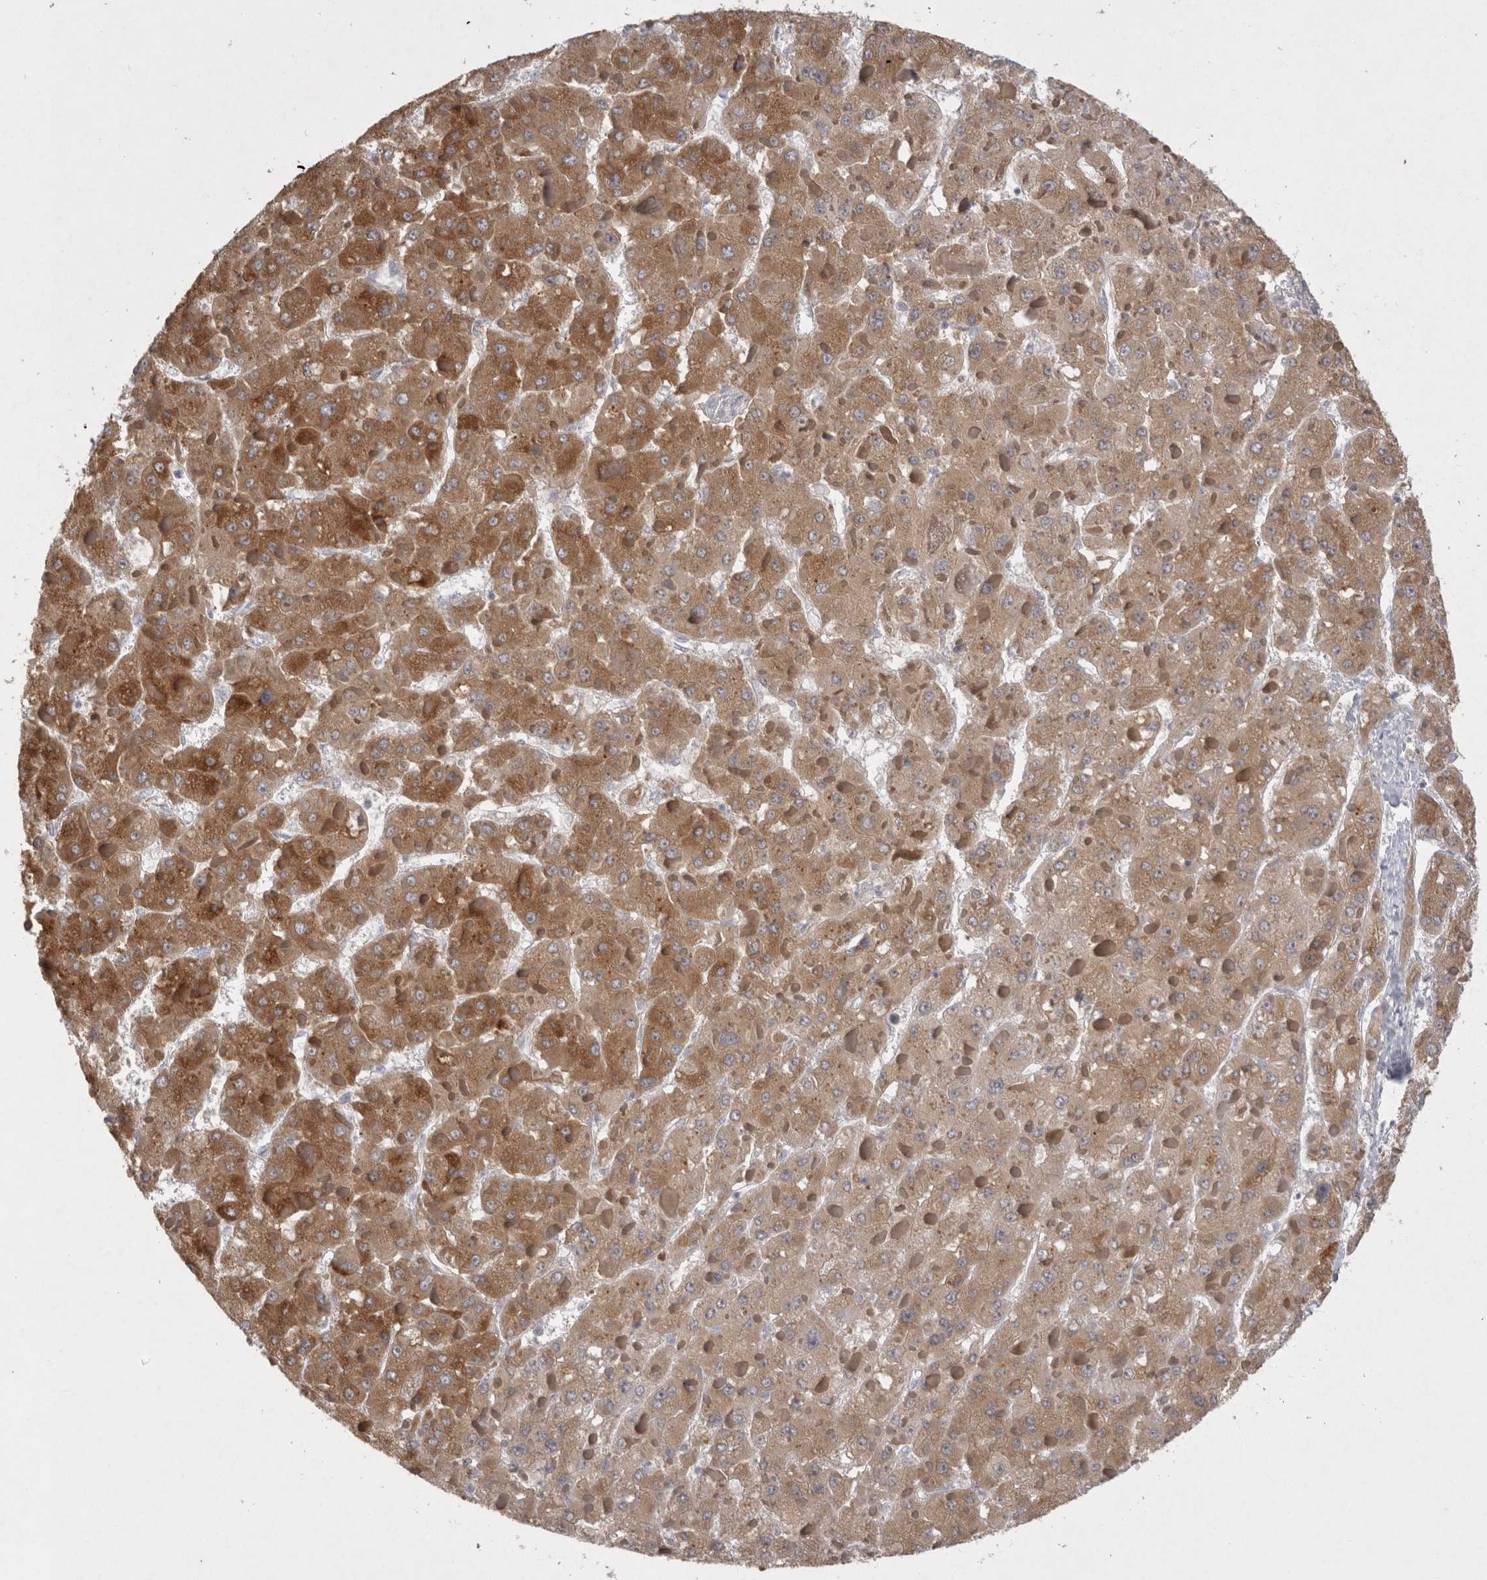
{"staining": {"intensity": "moderate", "quantity": ">75%", "location": "cytoplasmic/membranous"}, "tissue": "liver cancer", "cell_type": "Tumor cells", "image_type": "cancer", "snomed": [{"axis": "morphology", "description": "Carcinoma, Hepatocellular, NOS"}, {"axis": "topography", "description": "Liver"}], "caption": "Protein analysis of hepatocellular carcinoma (liver) tissue reveals moderate cytoplasmic/membranous staining in about >75% of tumor cells.", "gene": "LRRC40", "patient": {"sex": "female", "age": 73}}